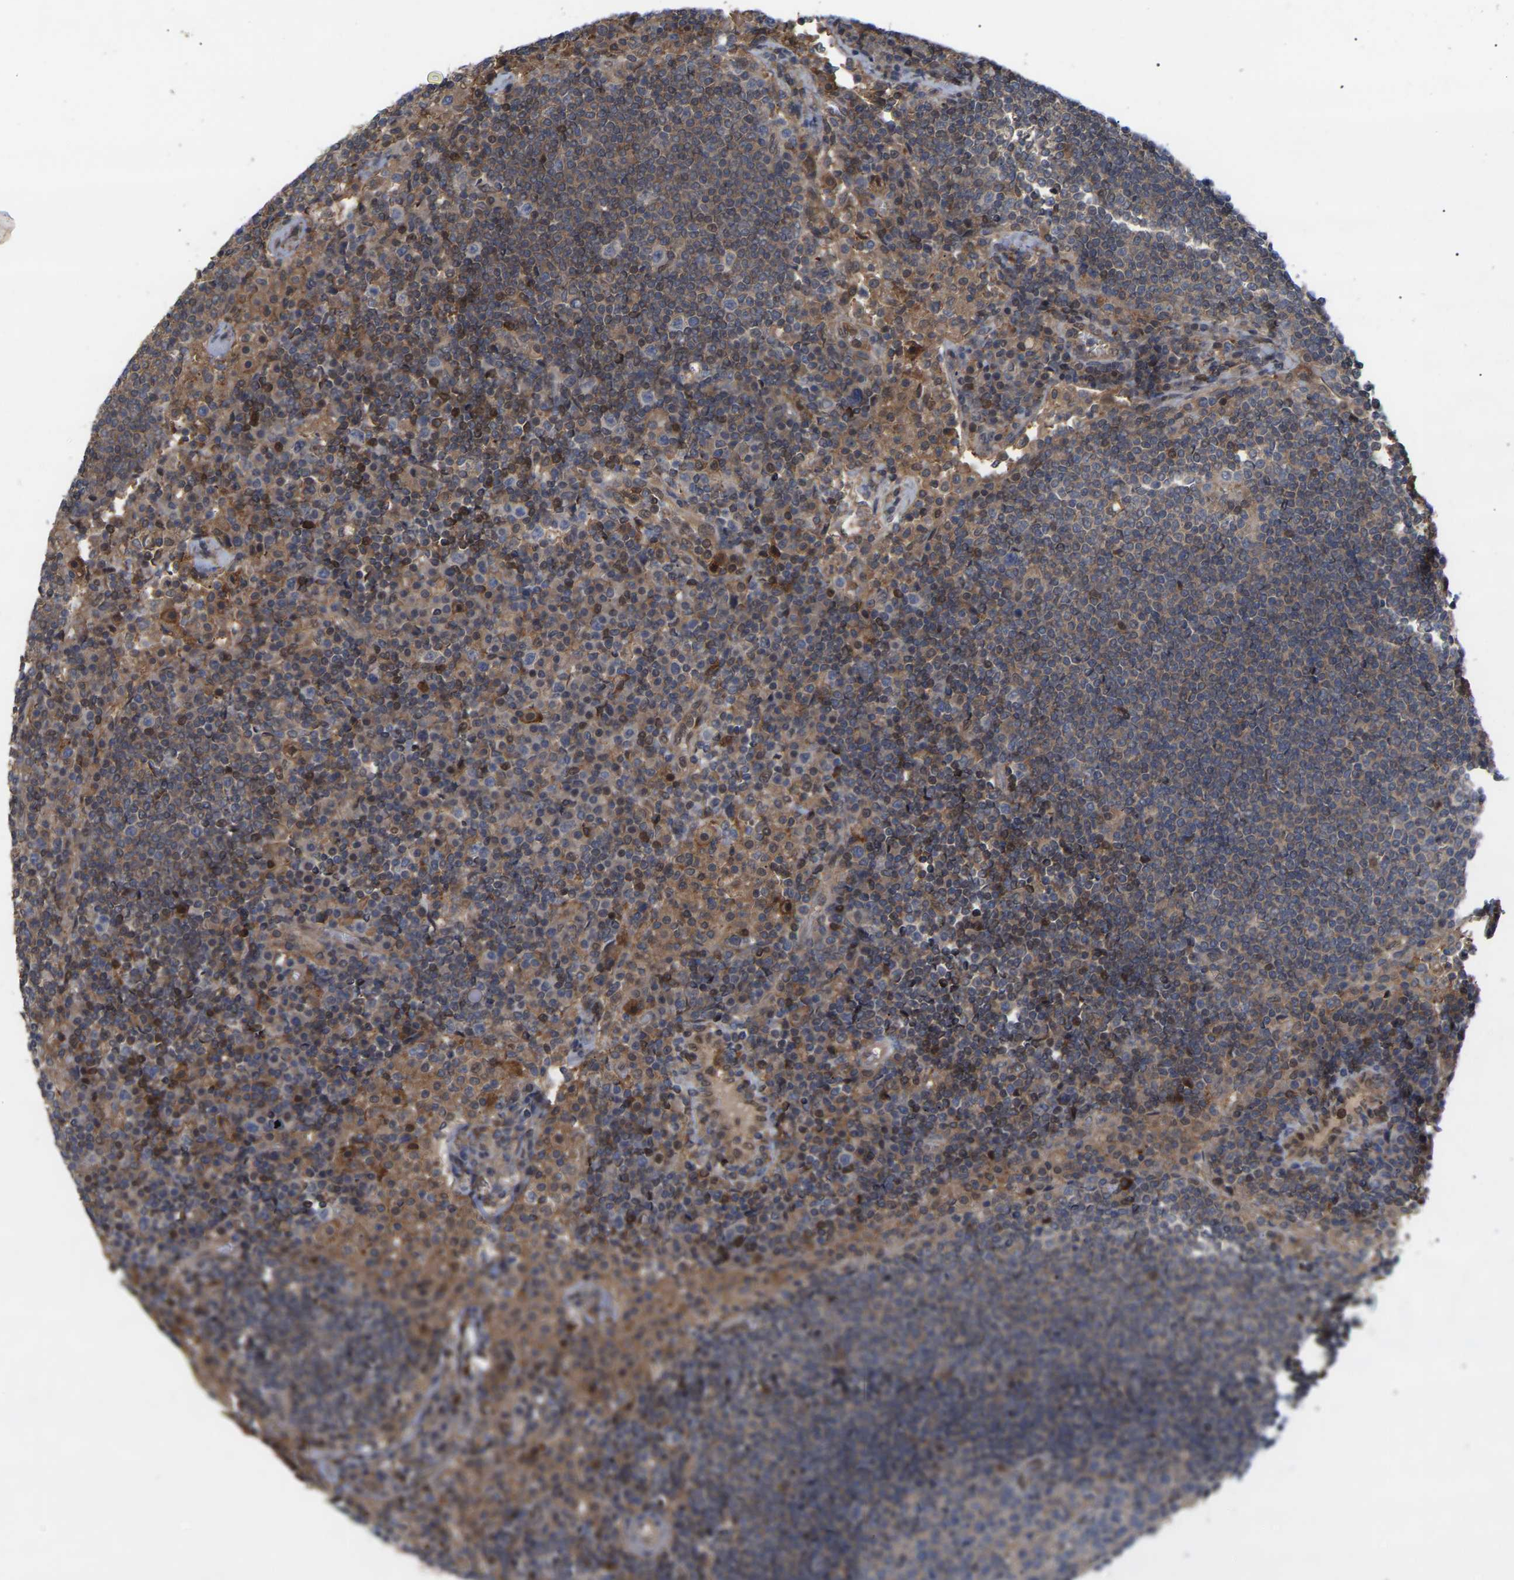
{"staining": {"intensity": "weak", "quantity": ">75%", "location": "cytoplasmic/membranous"}, "tissue": "lymph node", "cell_type": "Germinal center cells", "image_type": "normal", "snomed": [{"axis": "morphology", "description": "Normal tissue, NOS"}, {"axis": "topography", "description": "Lymph node"}], "caption": "Immunohistochemistry (IHC) micrograph of unremarkable lymph node: lymph node stained using immunohistochemistry (IHC) reveals low levels of weak protein expression localized specifically in the cytoplasmic/membranous of germinal center cells, appearing as a cytoplasmic/membranous brown color.", "gene": "CIT", "patient": {"sex": "female", "age": 53}}